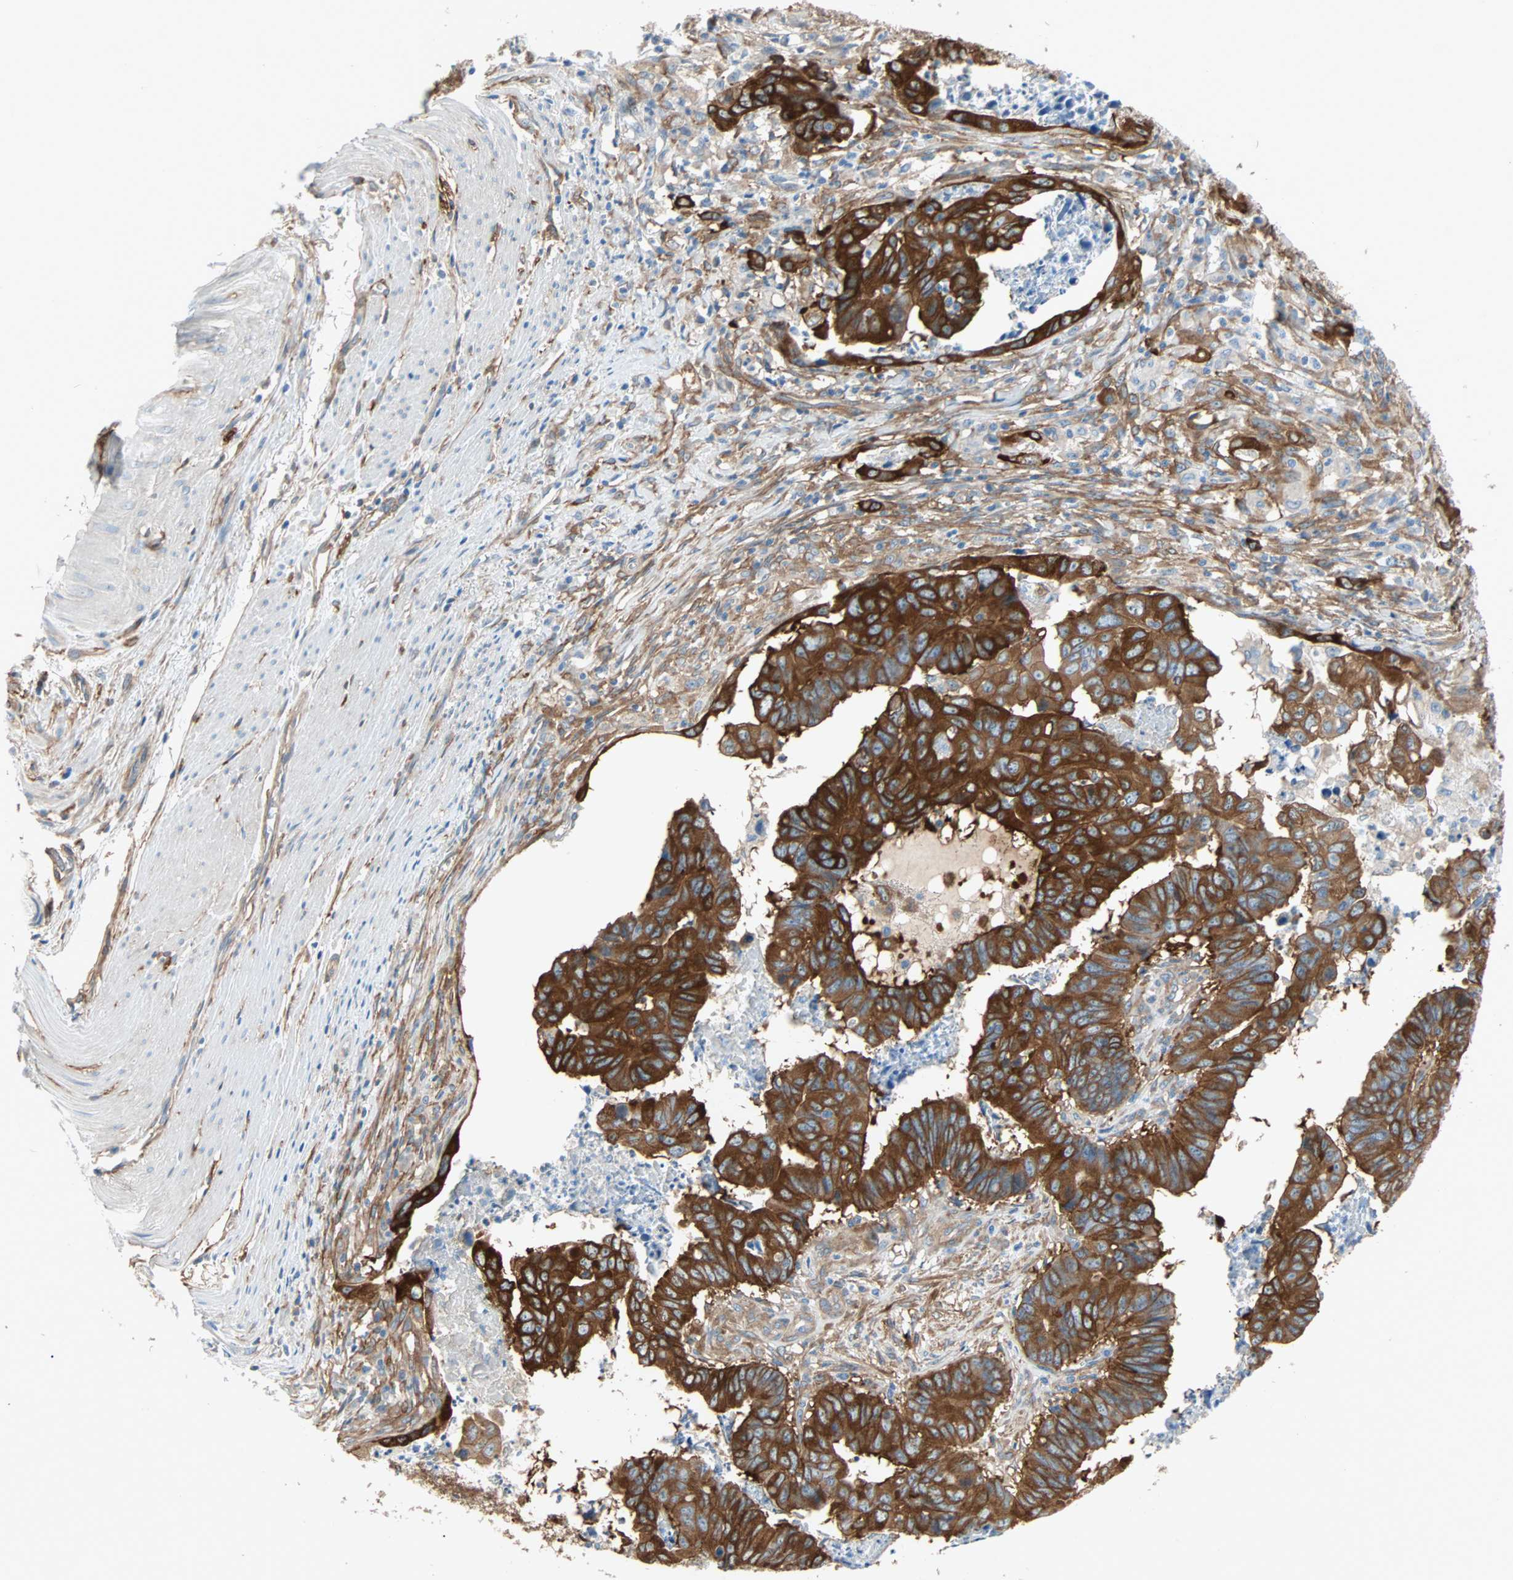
{"staining": {"intensity": "strong", "quantity": ">75%", "location": "cytoplasmic/membranous"}, "tissue": "stomach cancer", "cell_type": "Tumor cells", "image_type": "cancer", "snomed": [{"axis": "morphology", "description": "Adenocarcinoma, NOS"}, {"axis": "topography", "description": "Stomach, lower"}], "caption": "Protein analysis of stomach cancer tissue reveals strong cytoplasmic/membranous expression in approximately >75% of tumor cells. The protein is shown in brown color, while the nuclei are stained blue.", "gene": "EPB41L2", "patient": {"sex": "male", "age": 77}}